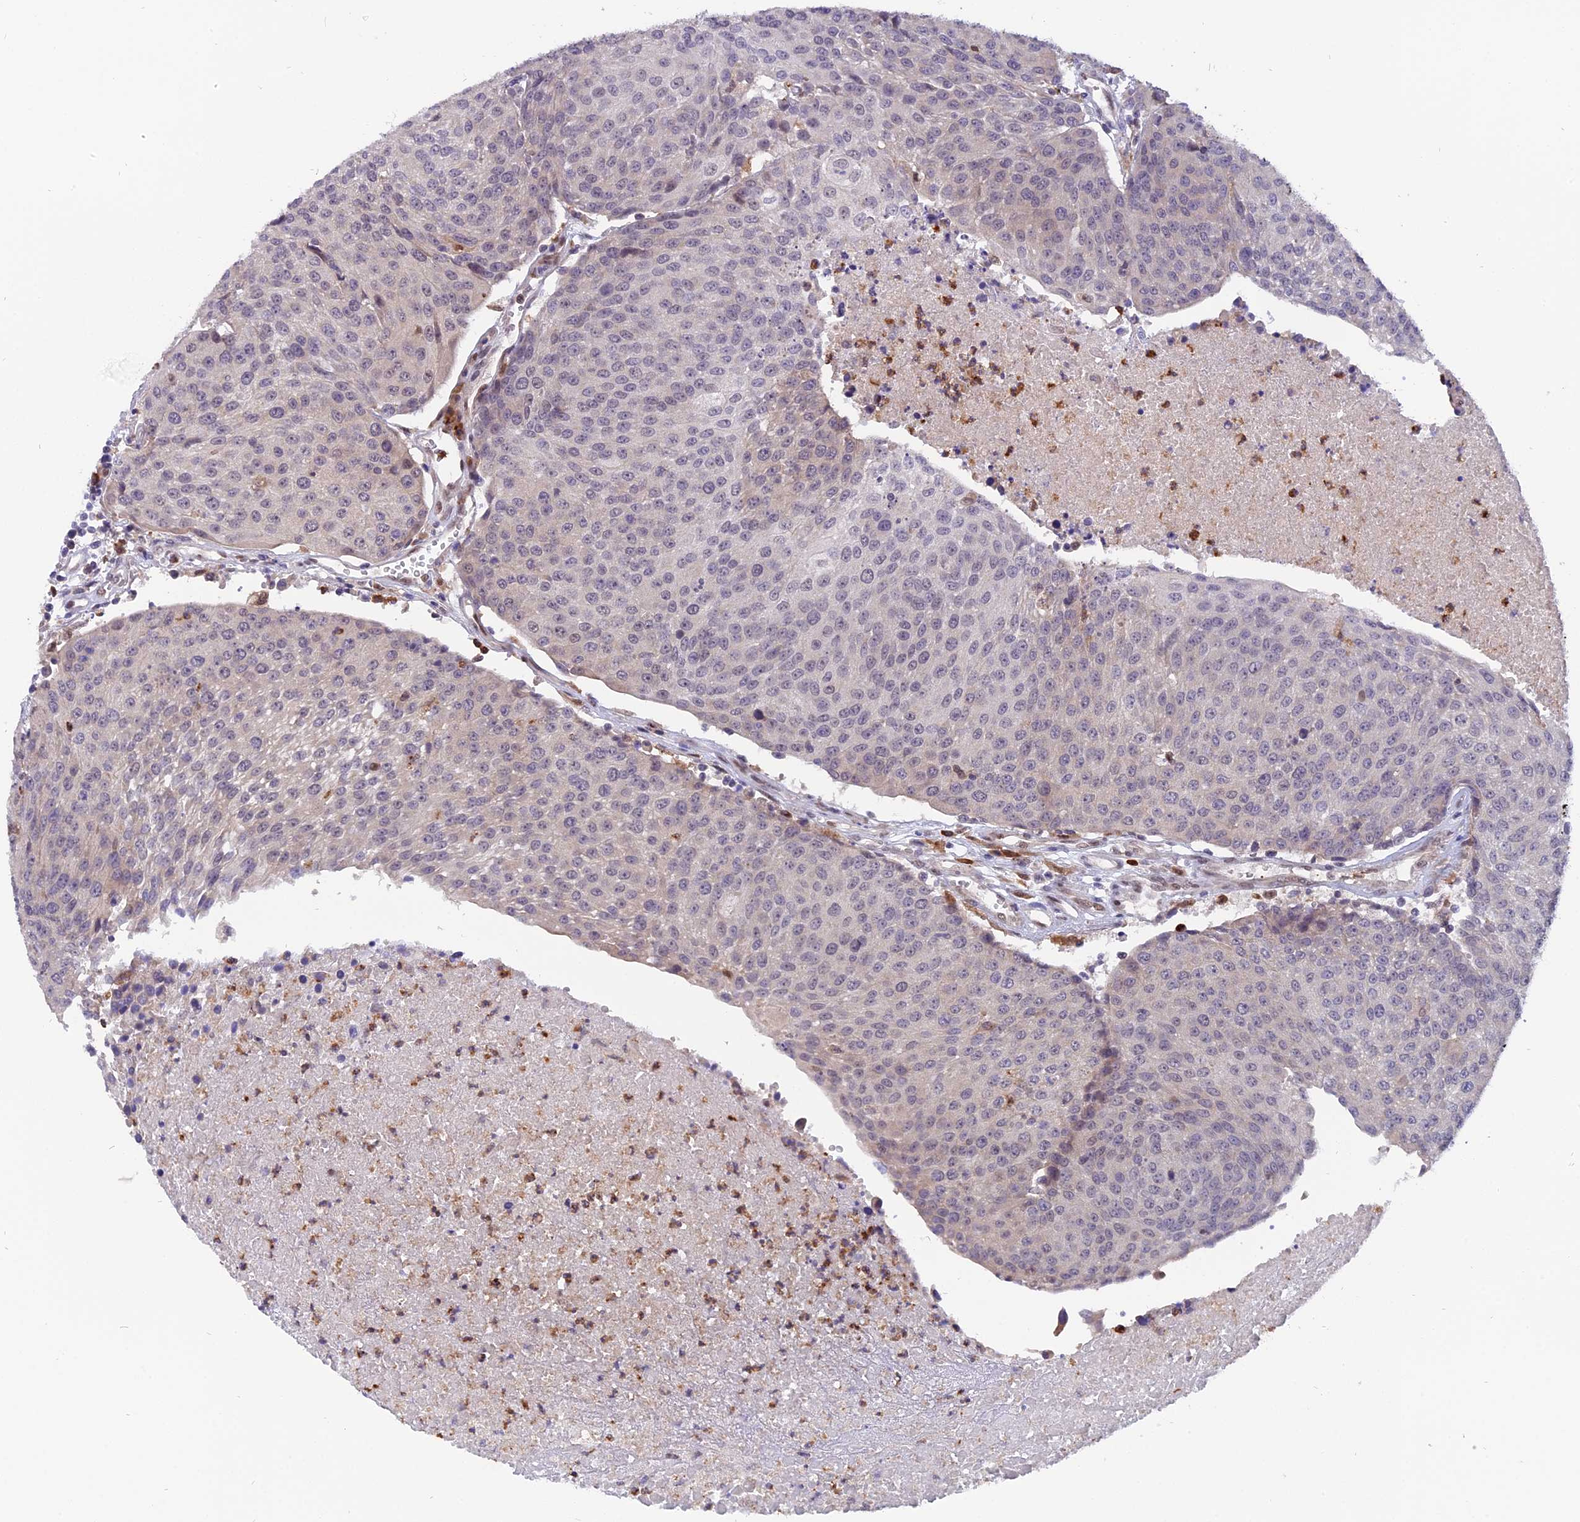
{"staining": {"intensity": "negative", "quantity": "none", "location": "none"}, "tissue": "urothelial cancer", "cell_type": "Tumor cells", "image_type": "cancer", "snomed": [{"axis": "morphology", "description": "Urothelial carcinoma, High grade"}, {"axis": "topography", "description": "Urinary bladder"}], "caption": "This is a micrograph of IHC staining of urothelial cancer, which shows no expression in tumor cells.", "gene": "FAM118B", "patient": {"sex": "female", "age": 85}}